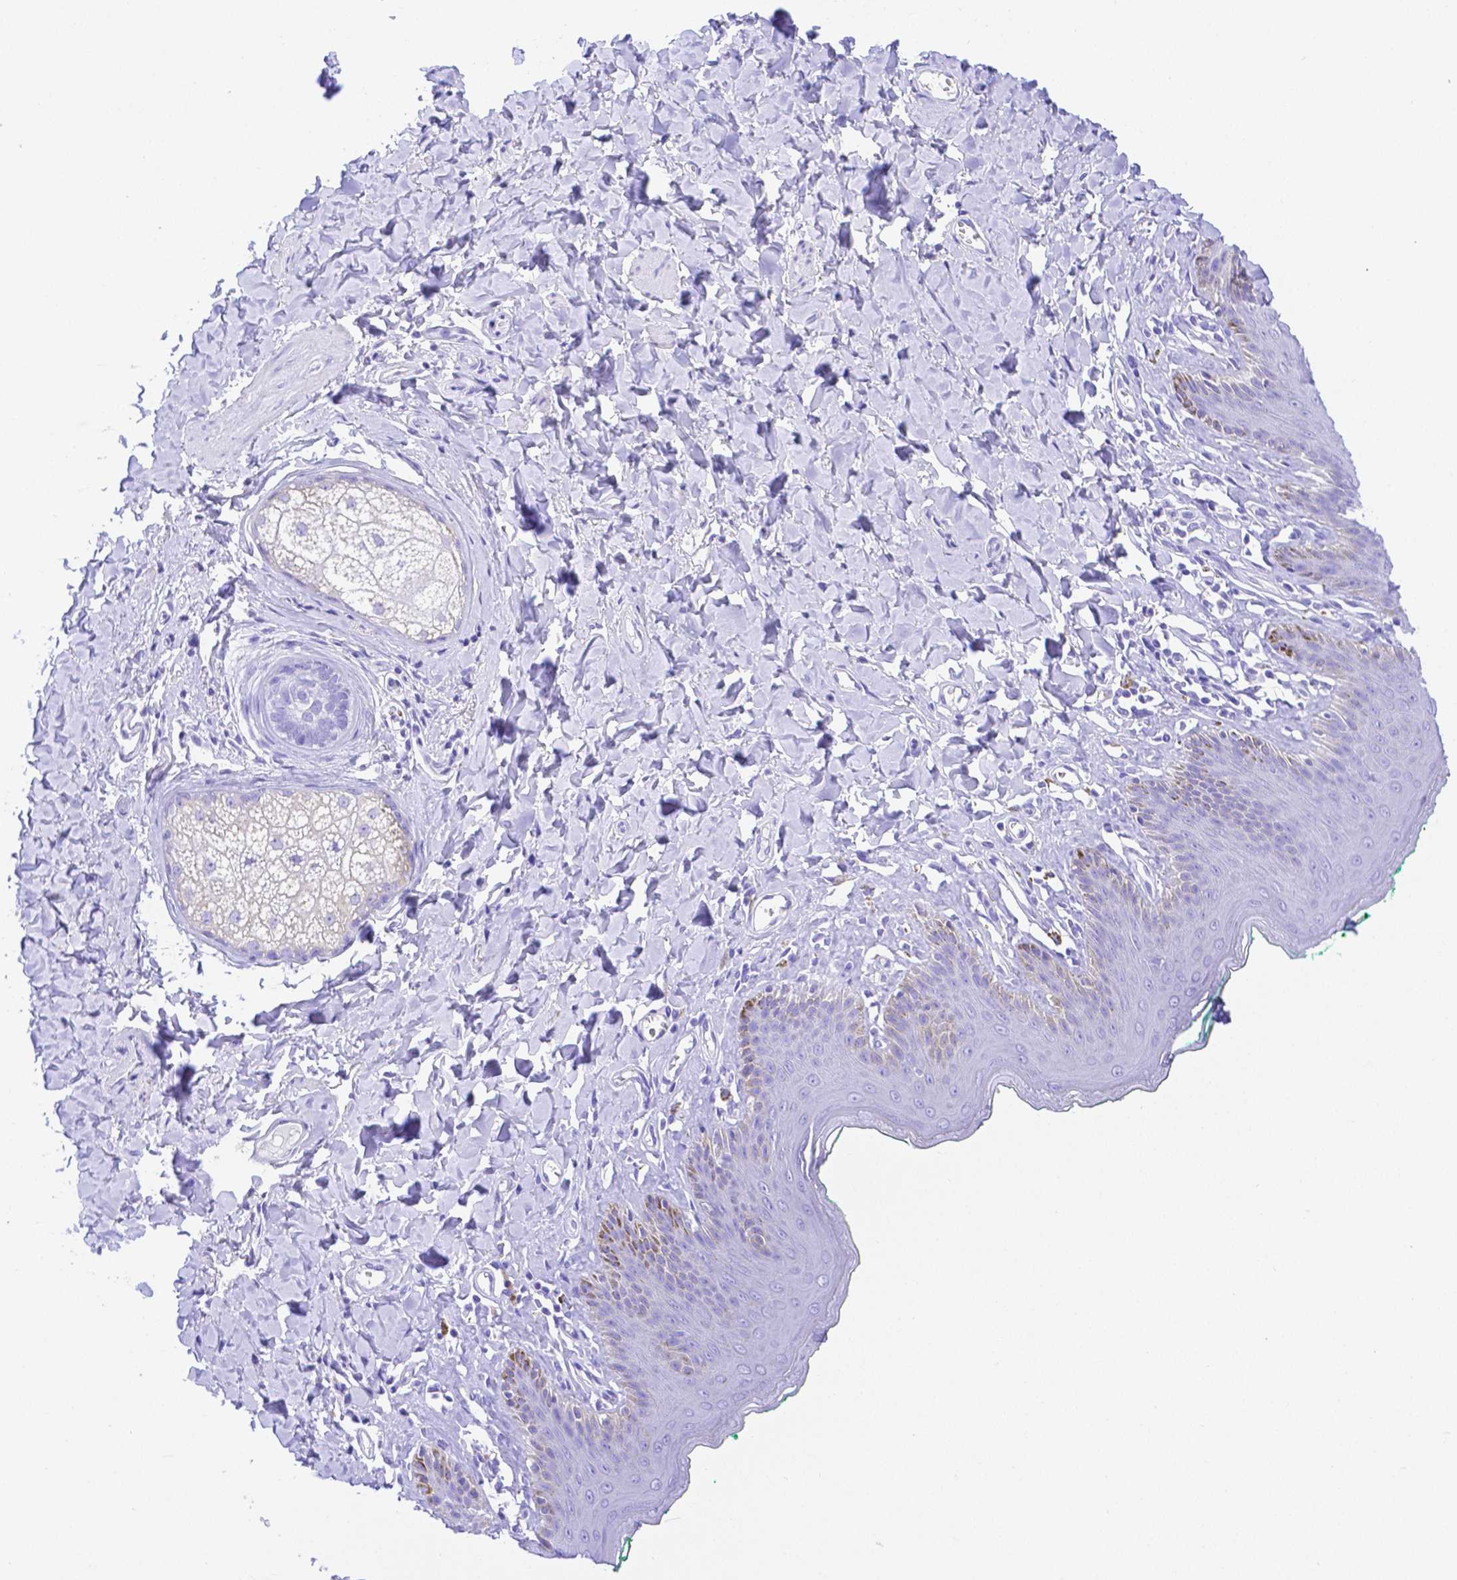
{"staining": {"intensity": "negative", "quantity": "none", "location": "none"}, "tissue": "skin", "cell_type": "Epidermal cells", "image_type": "normal", "snomed": [{"axis": "morphology", "description": "Normal tissue, NOS"}, {"axis": "topography", "description": "Vulva"}, {"axis": "topography", "description": "Peripheral nerve tissue"}], "caption": "Photomicrograph shows no significant protein staining in epidermal cells of unremarkable skin.", "gene": "SMR3A", "patient": {"sex": "female", "age": 66}}